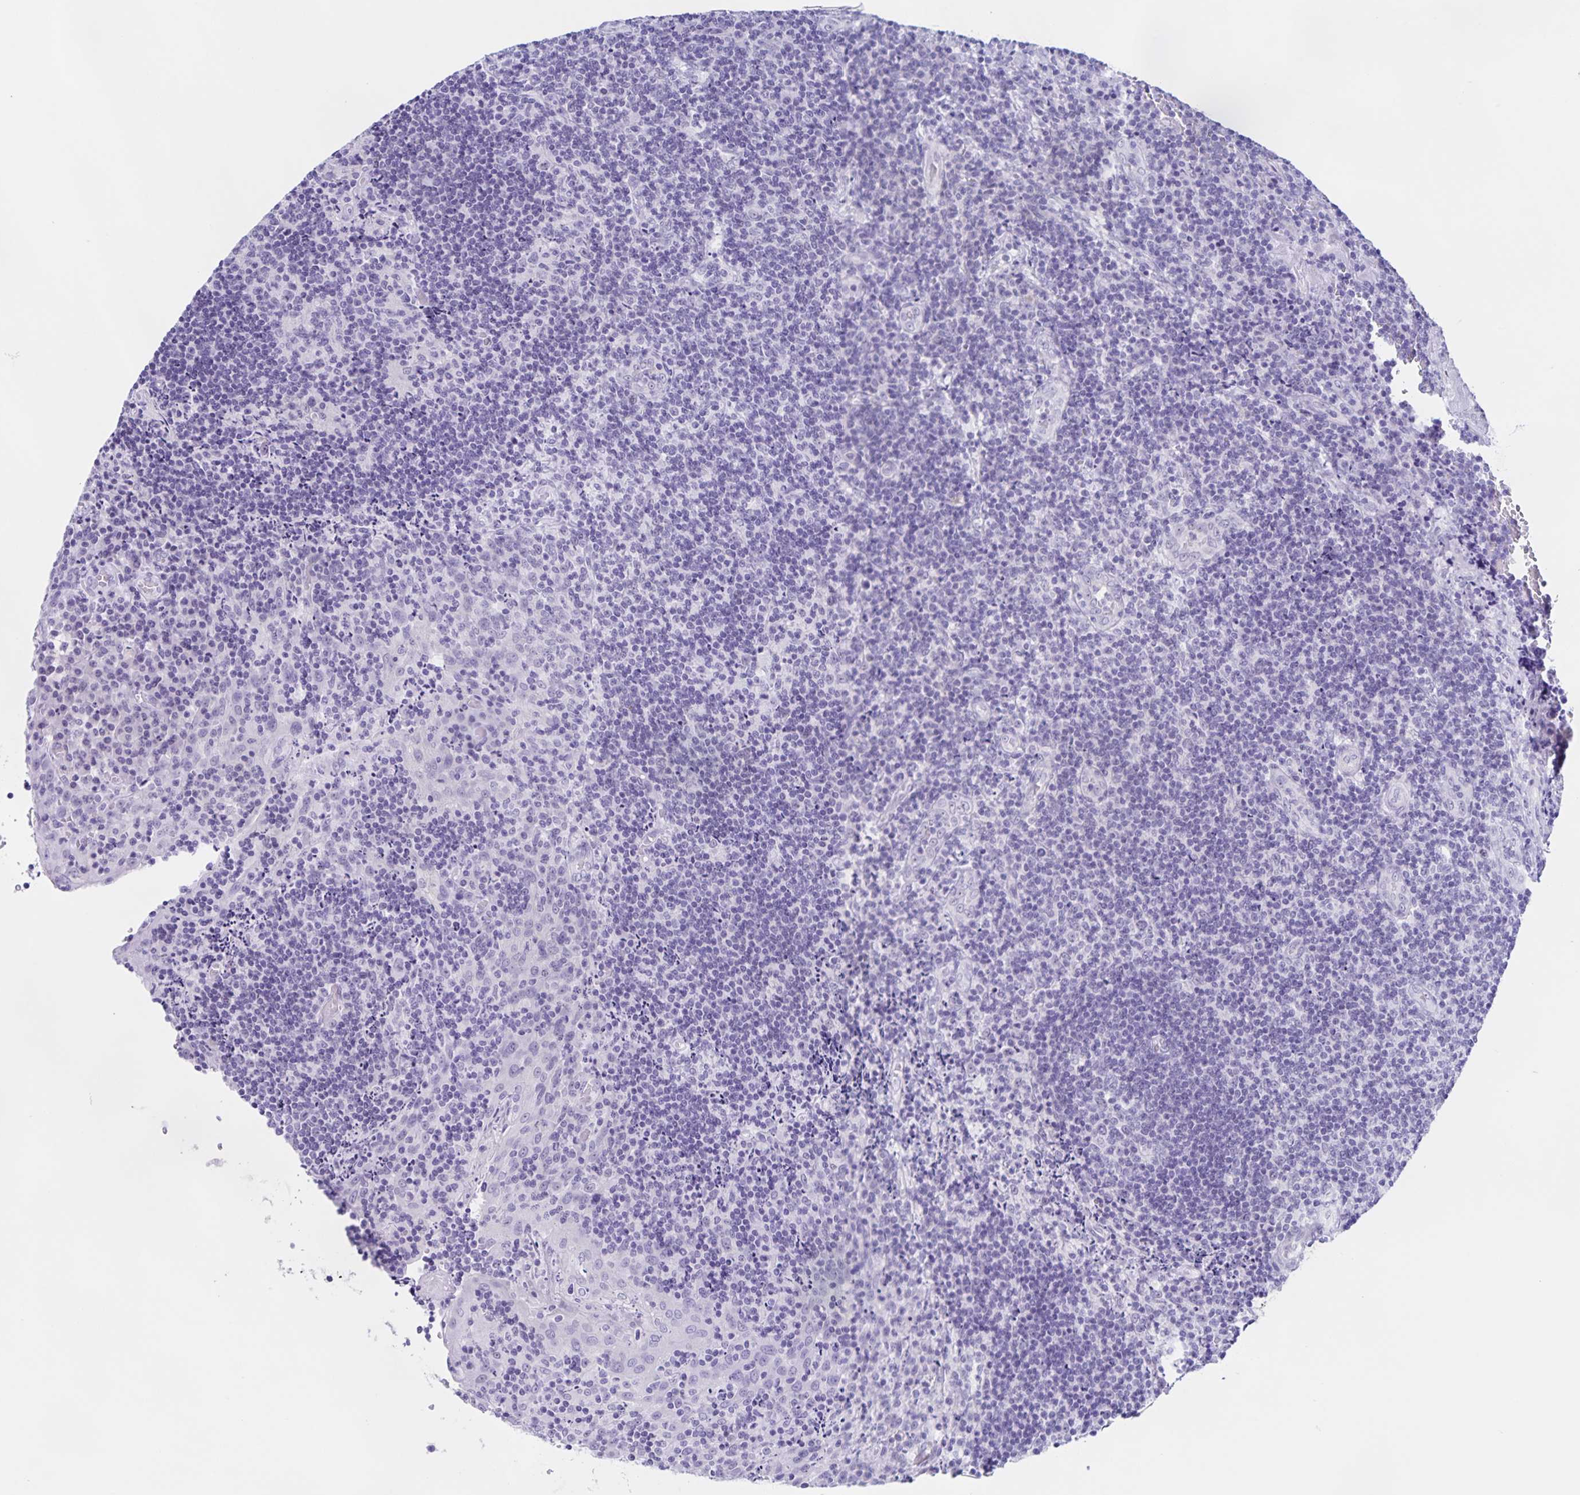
{"staining": {"intensity": "negative", "quantity": "none", "location": "none"}, "tissue": "tonsil", "cell_type": "Germinal center cells", "image_type": "normal", "snomed": [{"axis": "morphology", "description": "Normal tissue, NOS"}, {"axis": "topography", "description": "Tonsil"}], "caption": "DAB immunohistochemical staining of benign human tonsil demonstrates no significant expression in germinal center cells.", "gene": "FAM170A", "patient": {"sex": "male", "age": 17}}